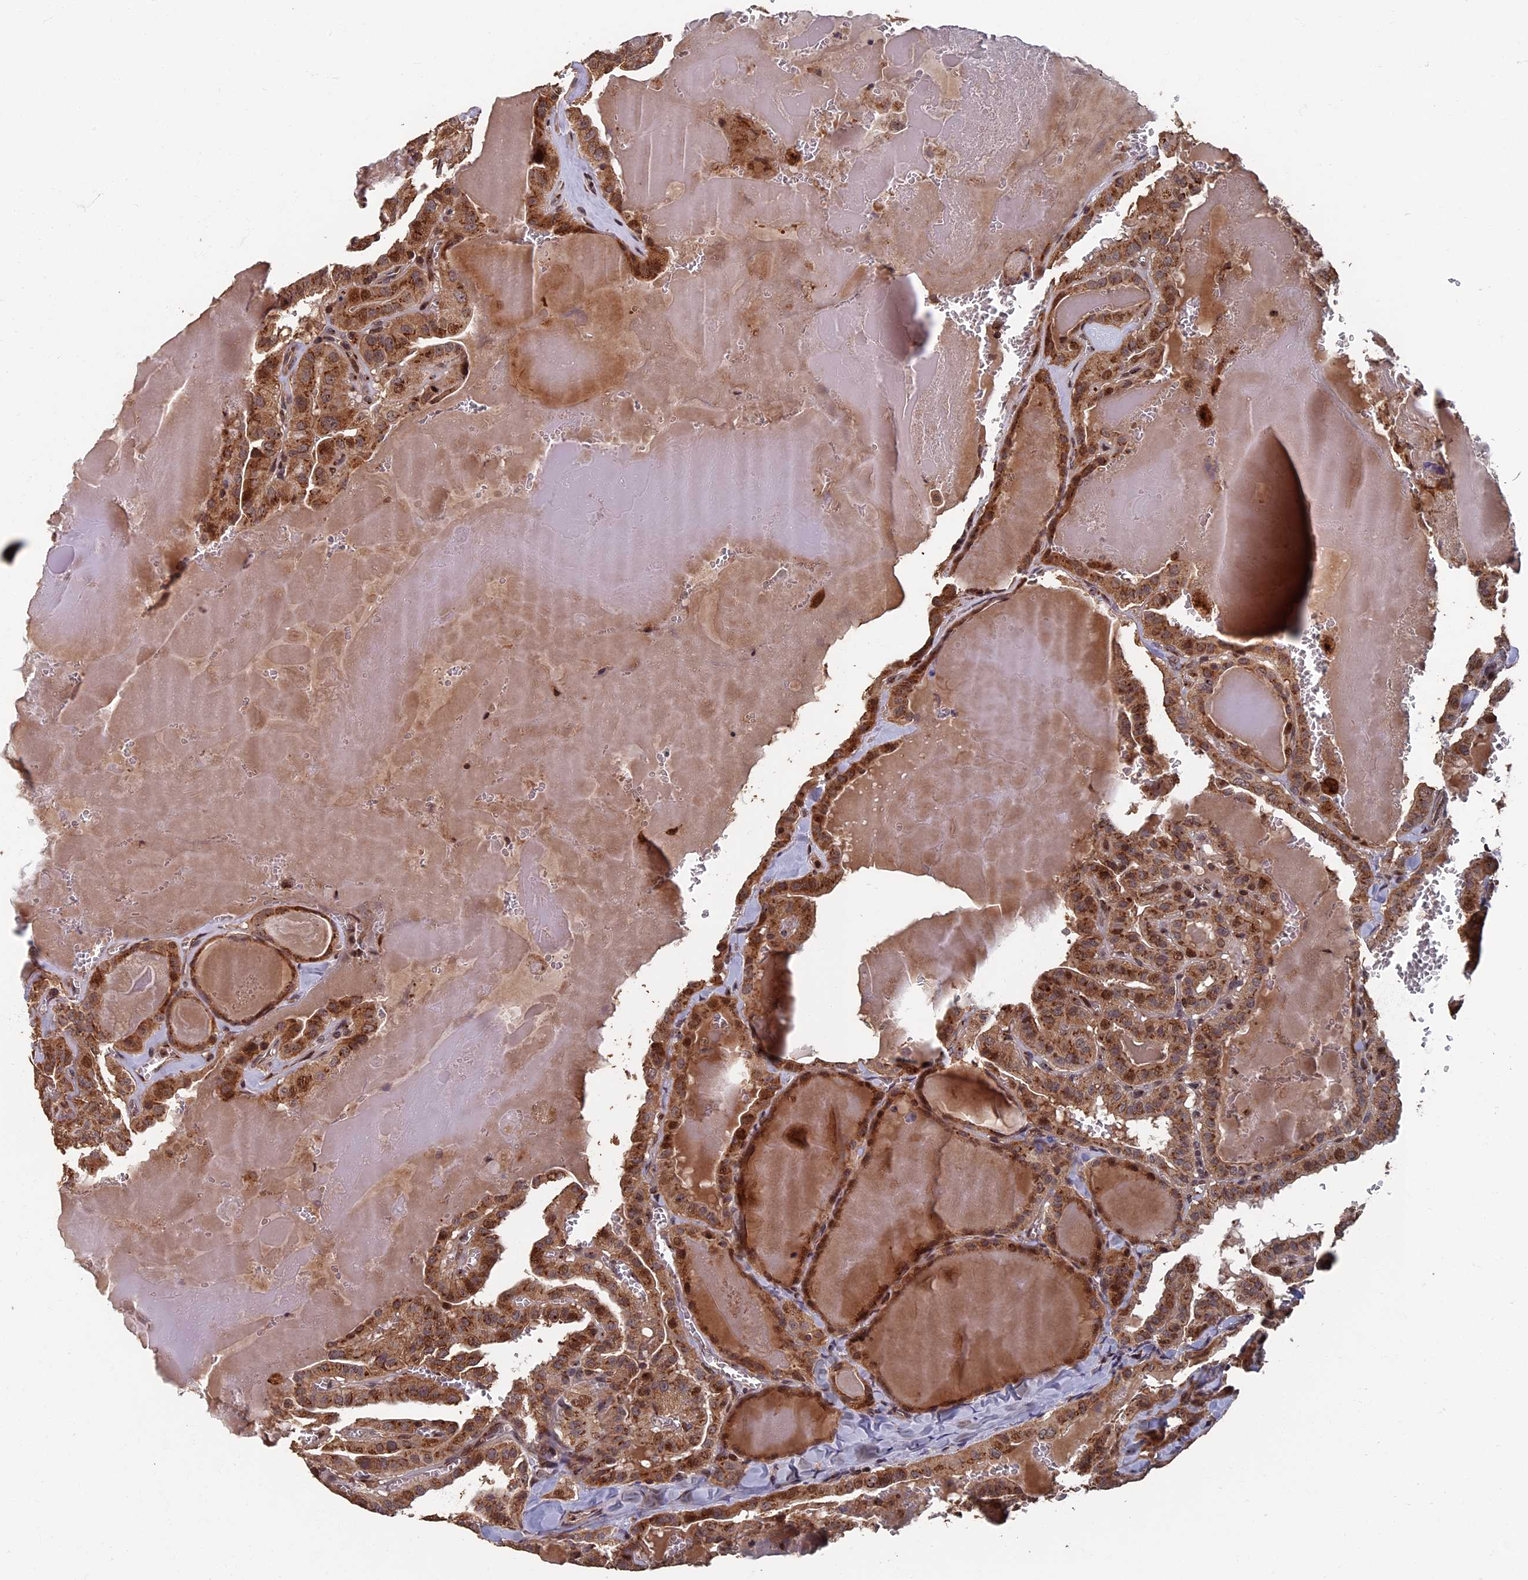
{"staining": {"intensity": "moderate", "quantity": ">75%", "location": "cytoplasmic/membranous"}, "tissue": "thyroid cancer", "cell_type": "Tumor cells", "image_type": "cancer", "snomed": [{"axis": "morphology", "description": "Papillary adenocarcinoma, NOS"}, {"axis": "topography", "description": "Thyroid gland"}], "caption": "DAB immunohistochemical staining of thyroid papillary adenocarcinoma reveals moderate cytoplasmic/membranous protein staining in about >75% of tumor cells.", "gene": "RASGRF1", "patient": {"sex": "male", "age": 52}}